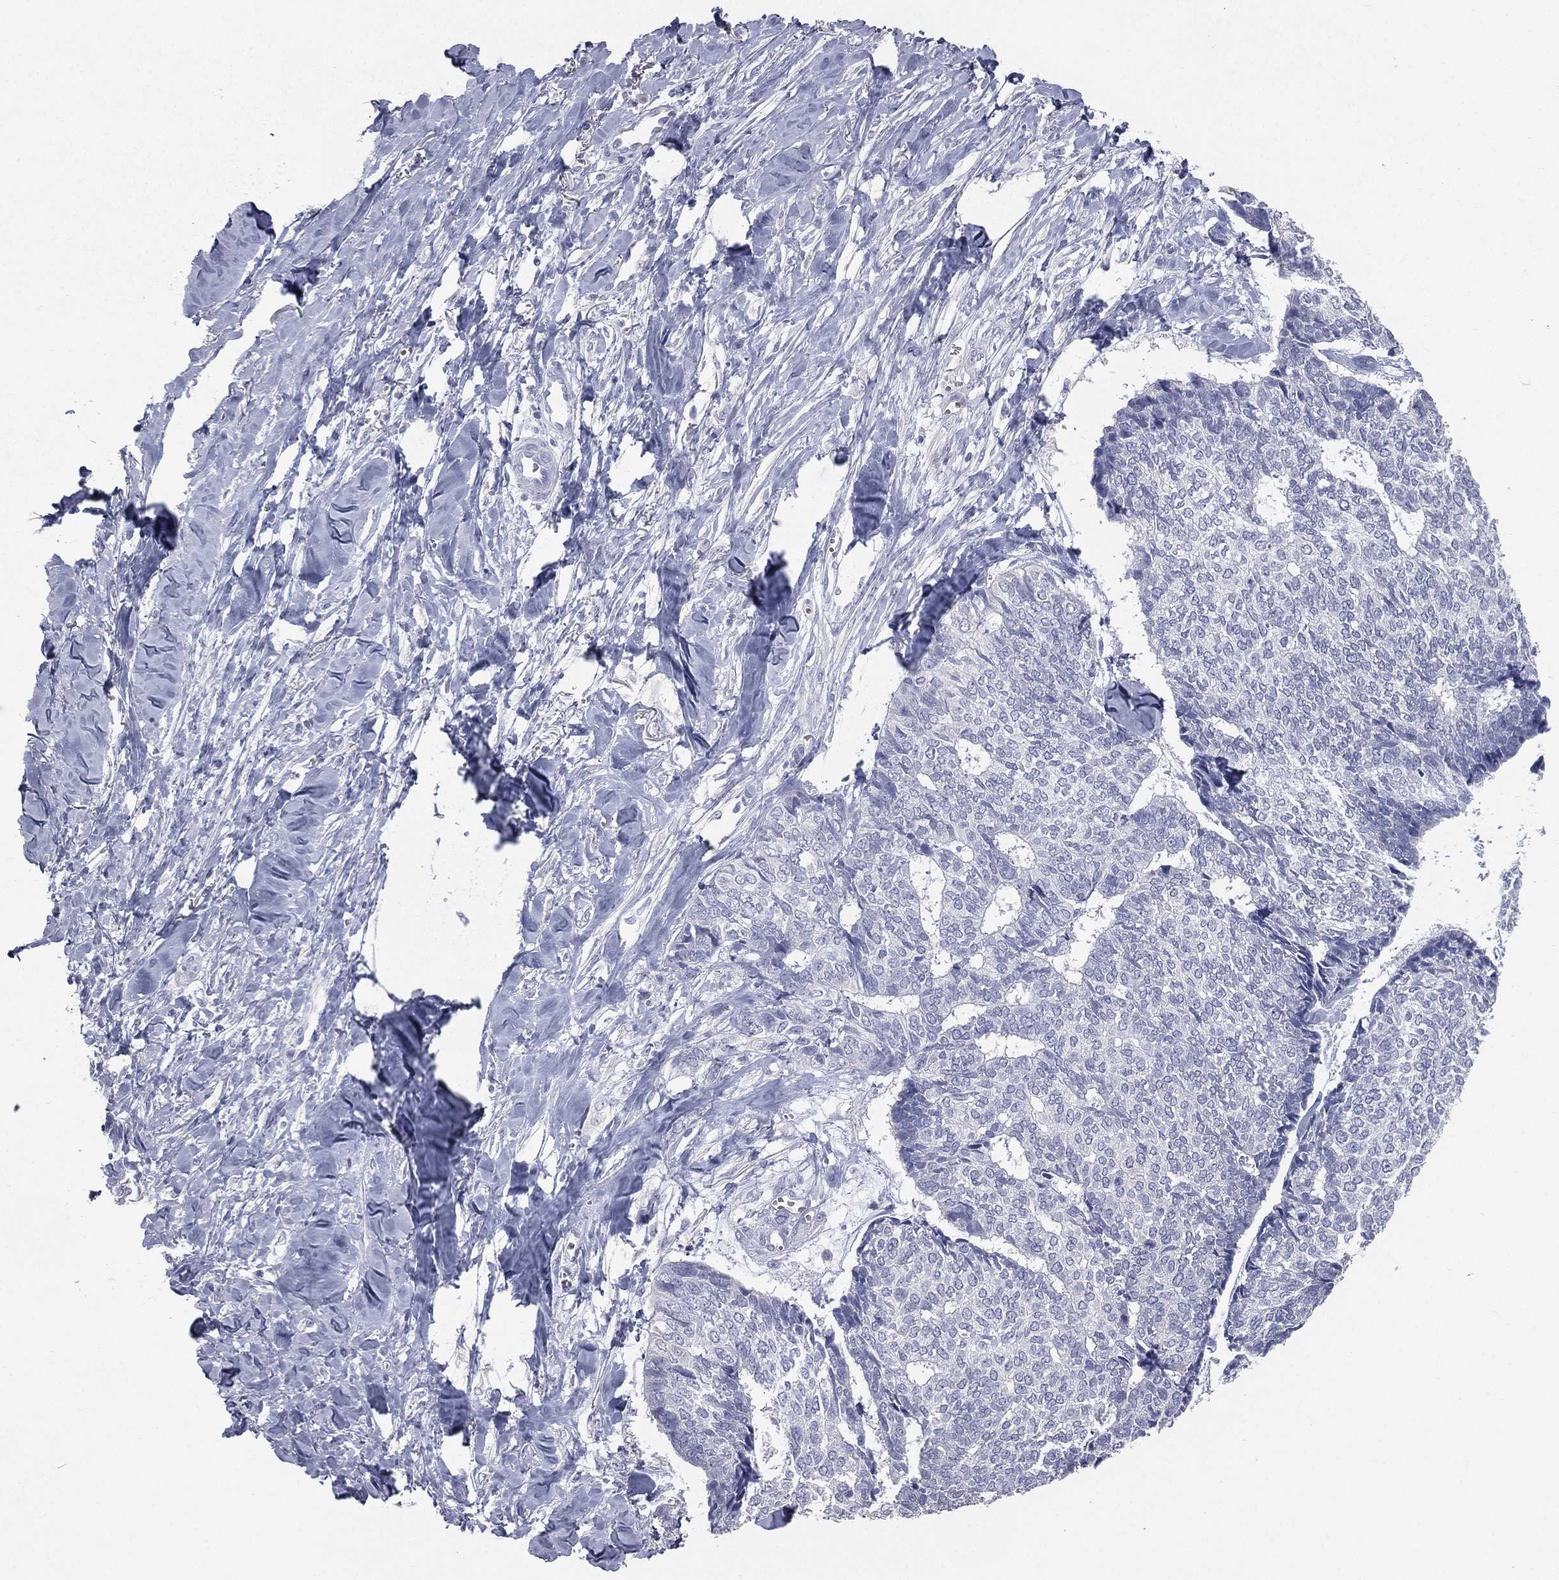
{"staining": {"intensity": "negative", "quantity": "none", "location": "none"}, "tissue": "skin cancer", "cell_type": "Tumor cells", "image_type": "cancer", "snomed": [{"axis": "morphology", "description": "Basal cell carcinoma"}, {"axis": "topography", "description": "Skin"}], "caption": "An image of human skin cancer (basal cell carcinoma) is negative for staining in tumor cells. (Stains: DAB (3,3'-diaminobenzidine) immunohistochemistry with hematoxylin counter stain, Microscopy: brightfield microscopy at high magnification).", "gene": "ESX1", "patient": {"sex": "male", "age": 86}}